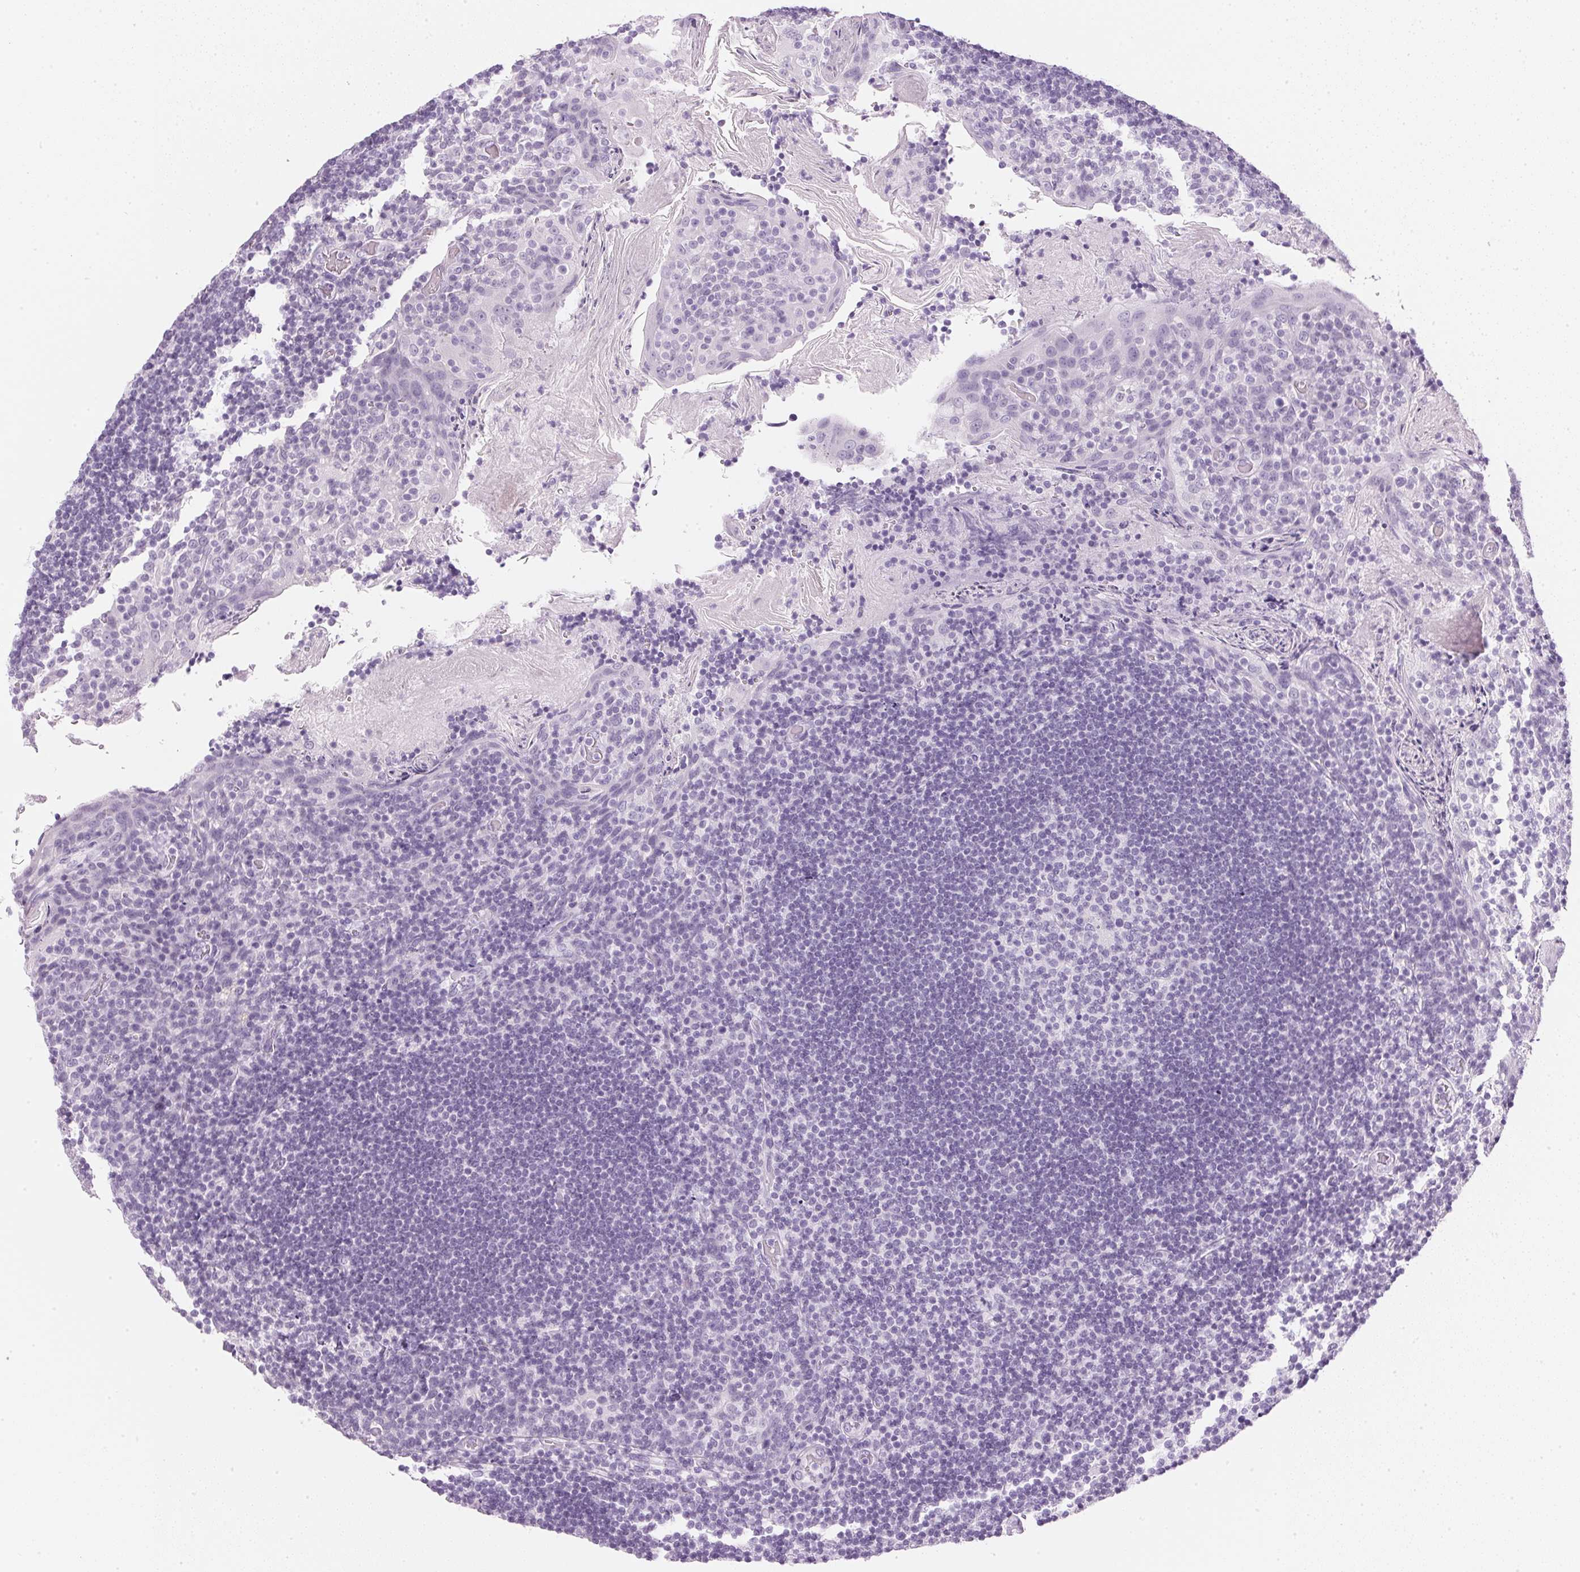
{"staining": {"intensity": "negative", "quantity": "none", "location": "none"}, "tissue": "tonsil", "cell_type": "Germinal center cells", "image_type": "normal", "snomed": [{"axis": "morphology", "description": "Normal tissue, NOS"}, {"axis": "topography", "description": "Tonsil"}], "caption": "Germinal center cells are negative for brown protein staining in normal tonsil. Nuclei are stained in blue.", "gene": "IGFBP1", "patient": {"sex": "female", "age": 10}}